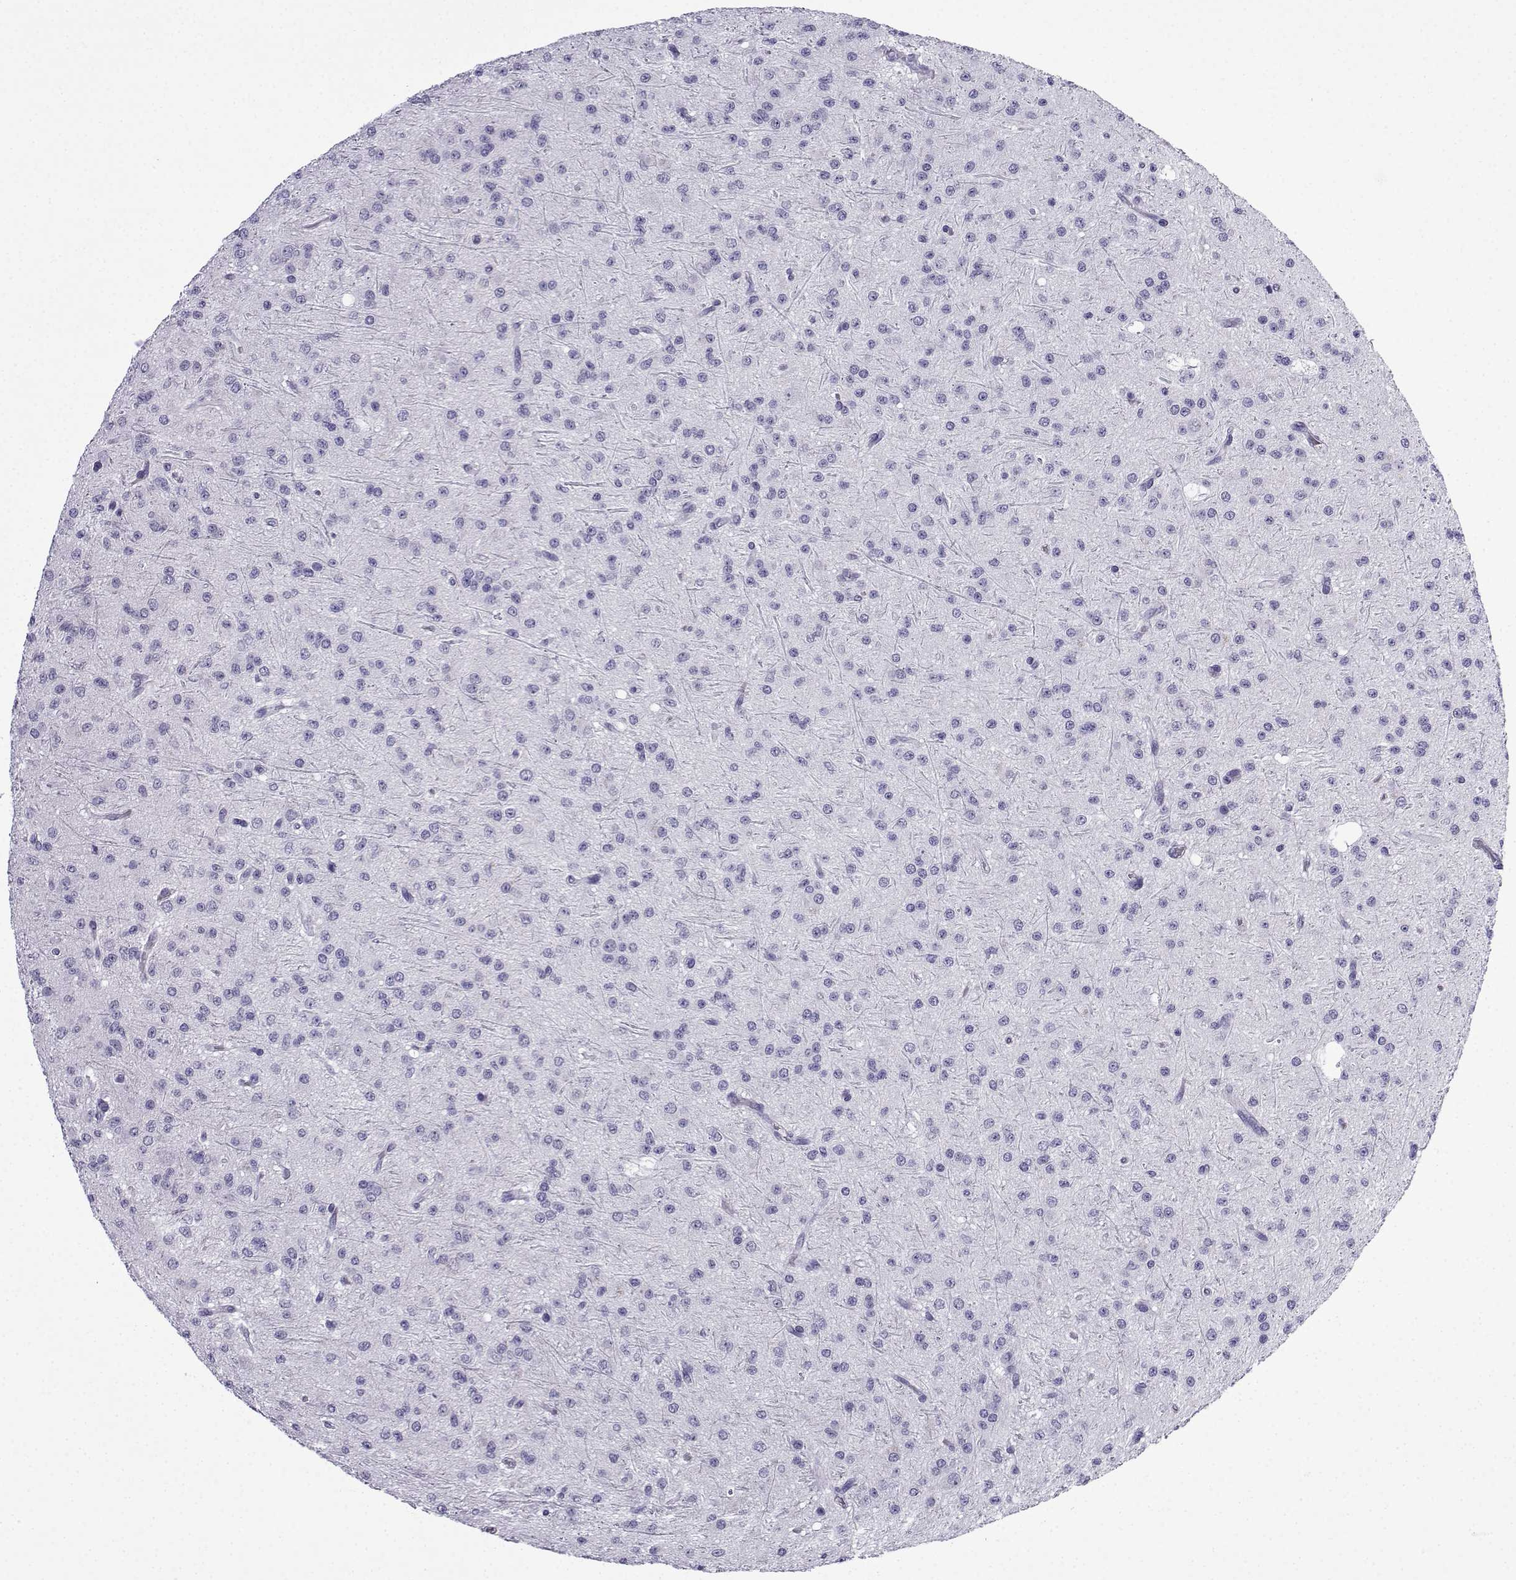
{"staining": {"intensity": "negative", "quantity": "none", "location": "none"}, "tissue": "glioma", "cell_type": "Tumor cells", "image_type": "cancer", "snomed": [{"axis": "morphology", "description": "Glioma, malignant, Low grade"}, {"axis": "topography", "description": "Brain"}], "caption": "Human glioma stained for a protein using immunohistochemistry (IHC) displays no staining in tumor cells.", "gene": "ACRBP", "patient": {"sex": "male", "age": 27}}